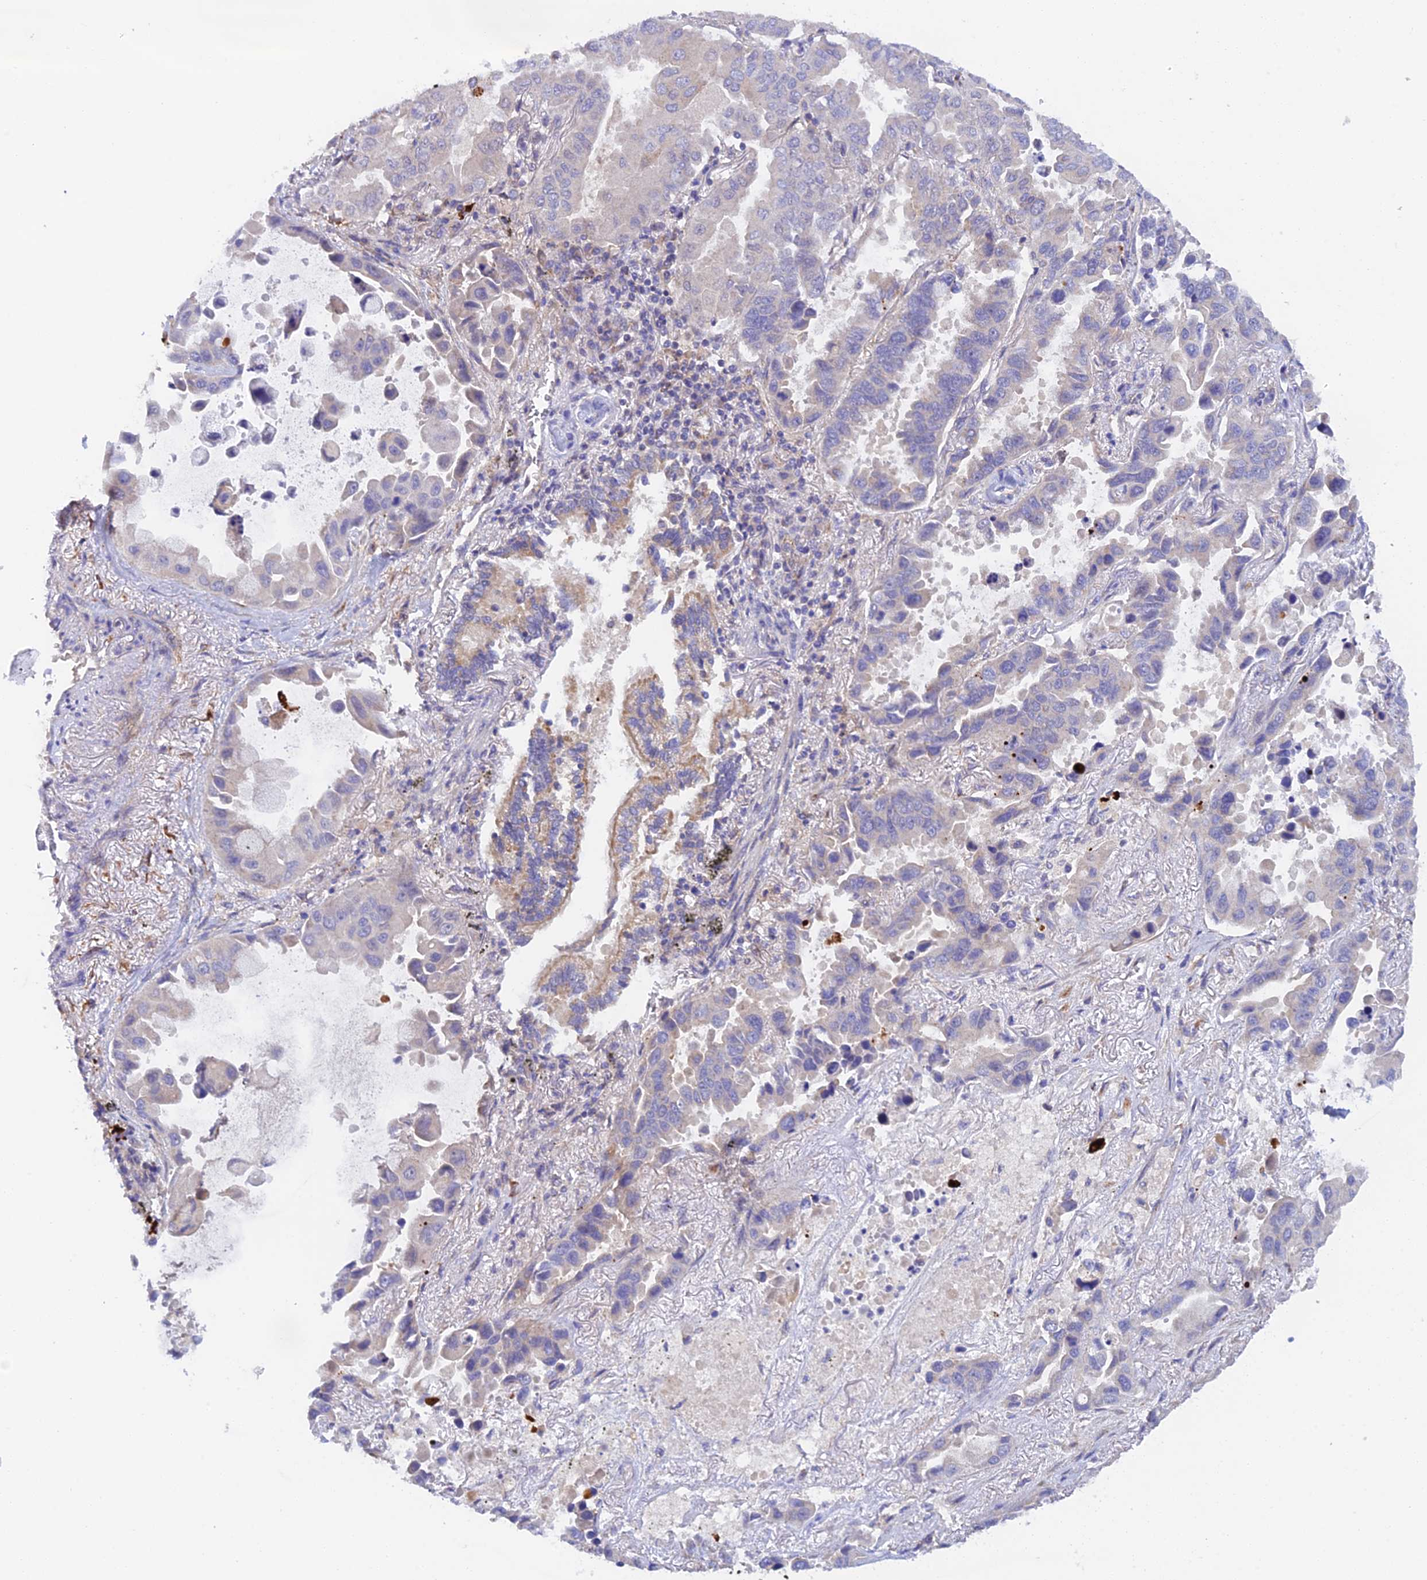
{"staining": {"intensity": "negative", "quantity": "none", "location": "none"}, "tissue": "lung cancer", "cell_type": "Tumor cells", "image_type": "cancer", "snomed": [{"axis": "morphology", "description": "Adenocarcinoma, NOS"}, {"axis": "topography", "description": "Lung"}], "caption": "High power microscopy micrograph of an immunohistochemistry (IHC) photomicrograph of adenocarcinoma (lung), revealing no significant staining in tumor cells. Brightfield microscopy of immunohistochemistry (IHC) stained with DAB (brown) and hematoxylin (blue), captured at high magnification.", "gene": "RANBP6", "patient": {"sex": "male", "age": 64}}